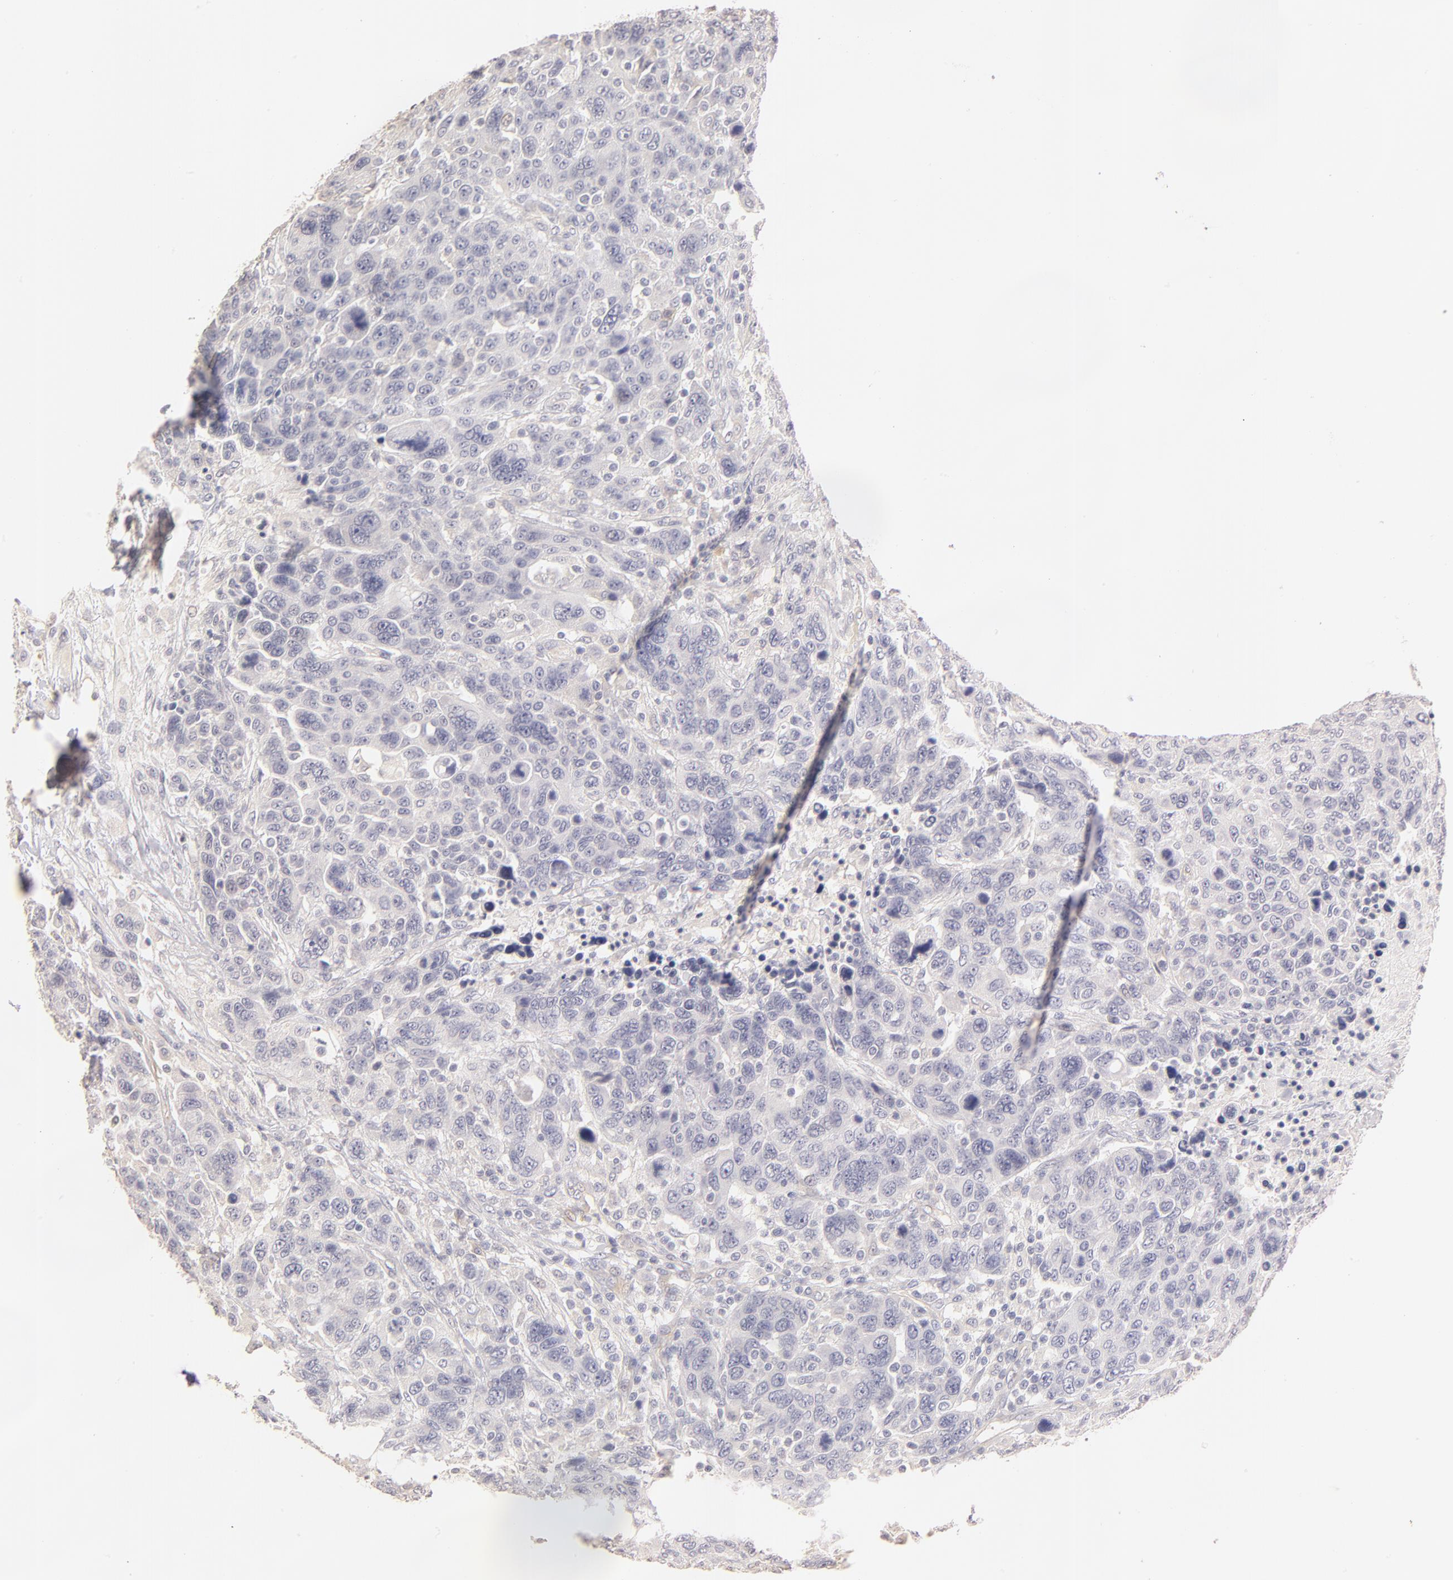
{"staining": {"intensity": "negative", "quantity": "none", "location": "none"}, "tissue": "breast cancer", "cell_type": "Tumor cells", "image_type": "cancer", "snomed": [{"axis": "morphology", "description": "Duct carcinoma"}, {"axis": "topography", "description": "Breast"}], "caption": "IHC of breast invasive ductal carcinoma demonstrates no expression in tumor cells.", "gene": "ITGA8", "patient": {"sex": "female", "age": 37}}